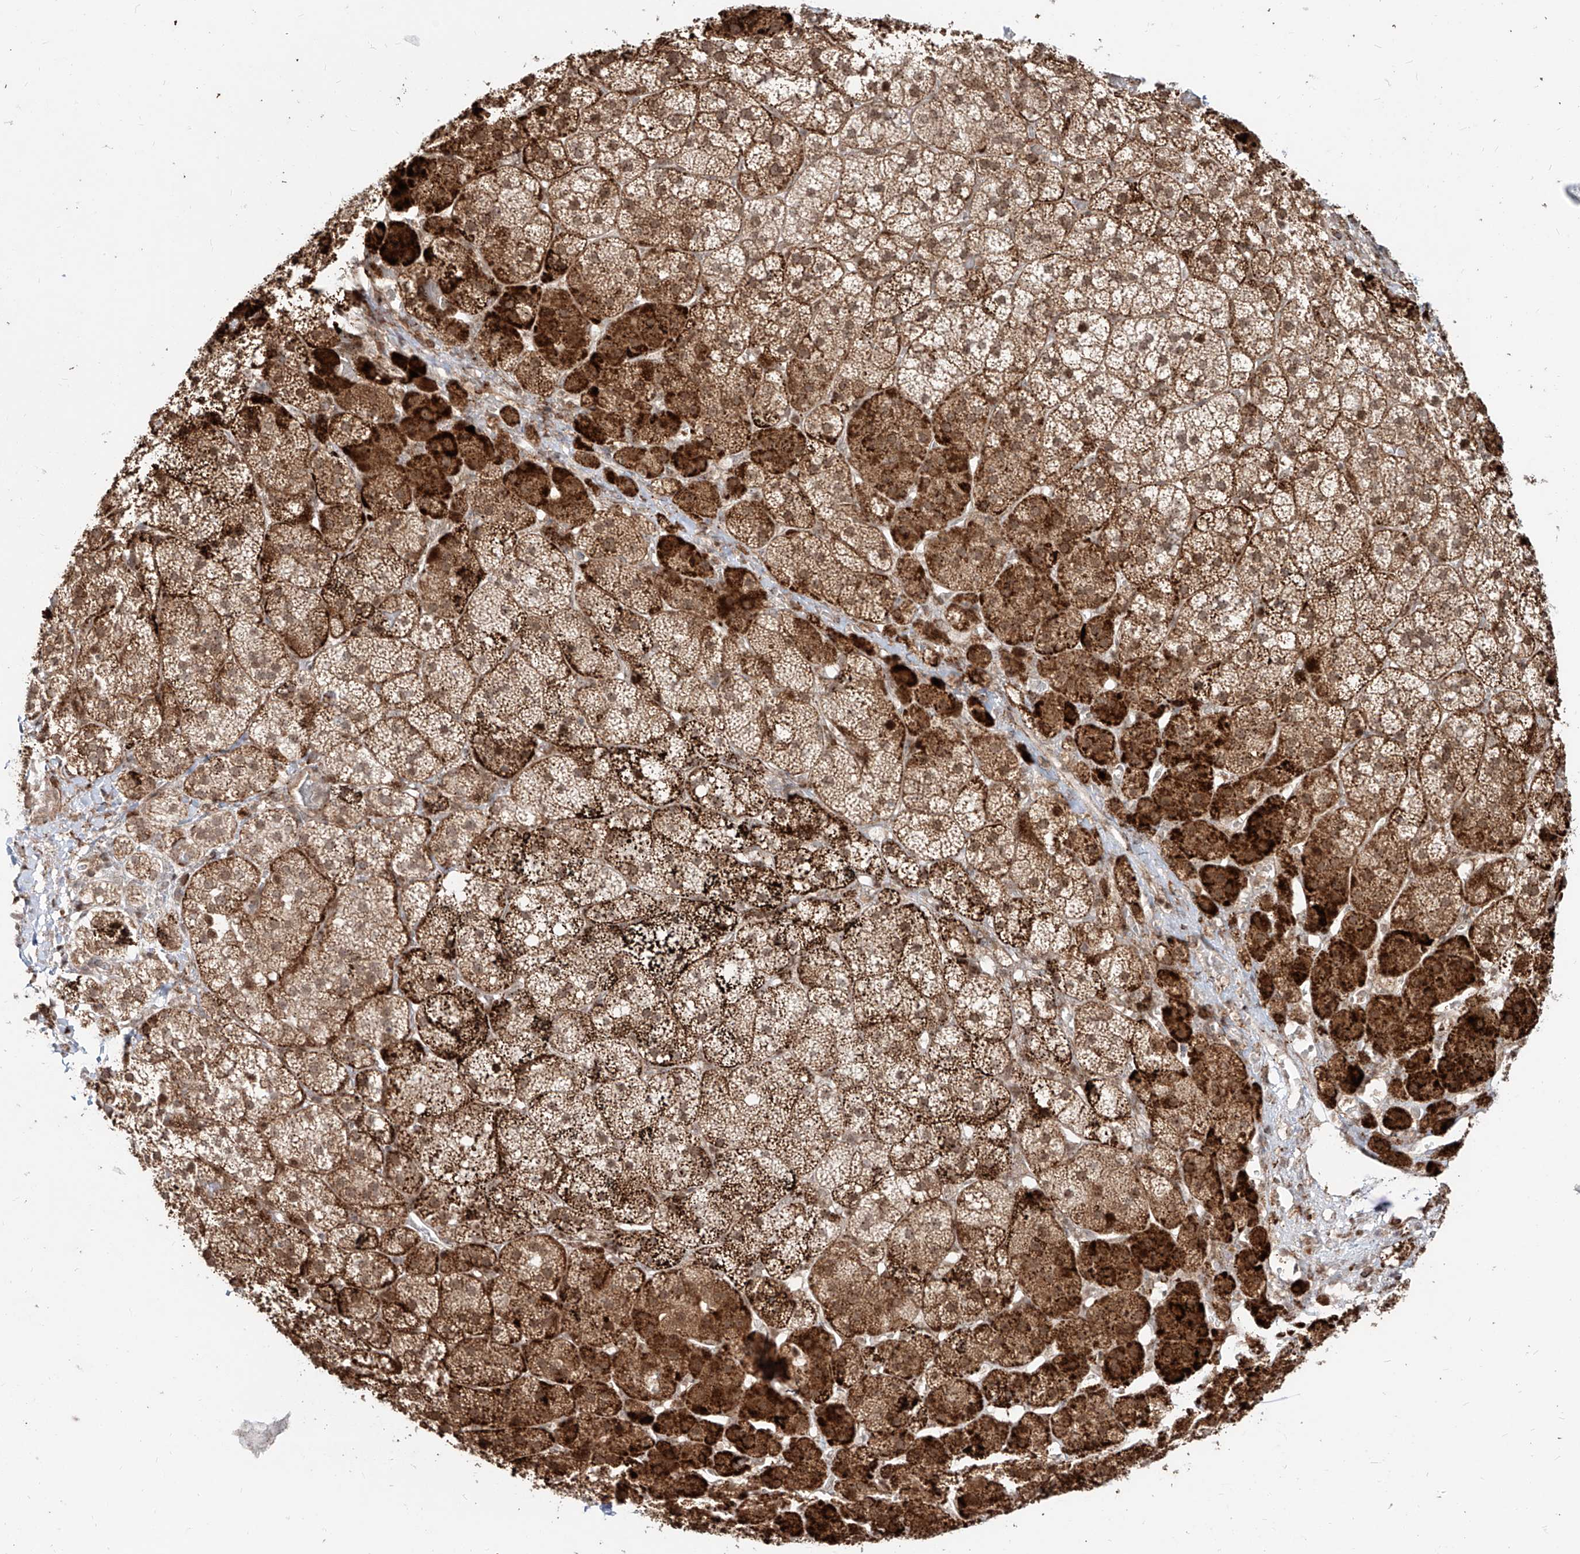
{"staining": {"intensity": "strong", "quantity": ">75%", "location": "cytoplasmic/membranous,nuclear"}, "tissue": "adrenal gland", "cell_type": "Glandular cells", "image_type": "normal", "snomed": [{"axis": "morphology", "description": "Normal tissue, NOS"}, {"axis": "topography", "description": "Adrenal gland"}], "caption": "This image demonstrates immunohistochemistry (IHC) staining of benign human adrenal gland, with high strong cytoplasmic/membranous,nuclear staining in approximately >75% of glandular cells.", "gene": "ZNF710", "patient": {"sex": "female", "age": 44}}